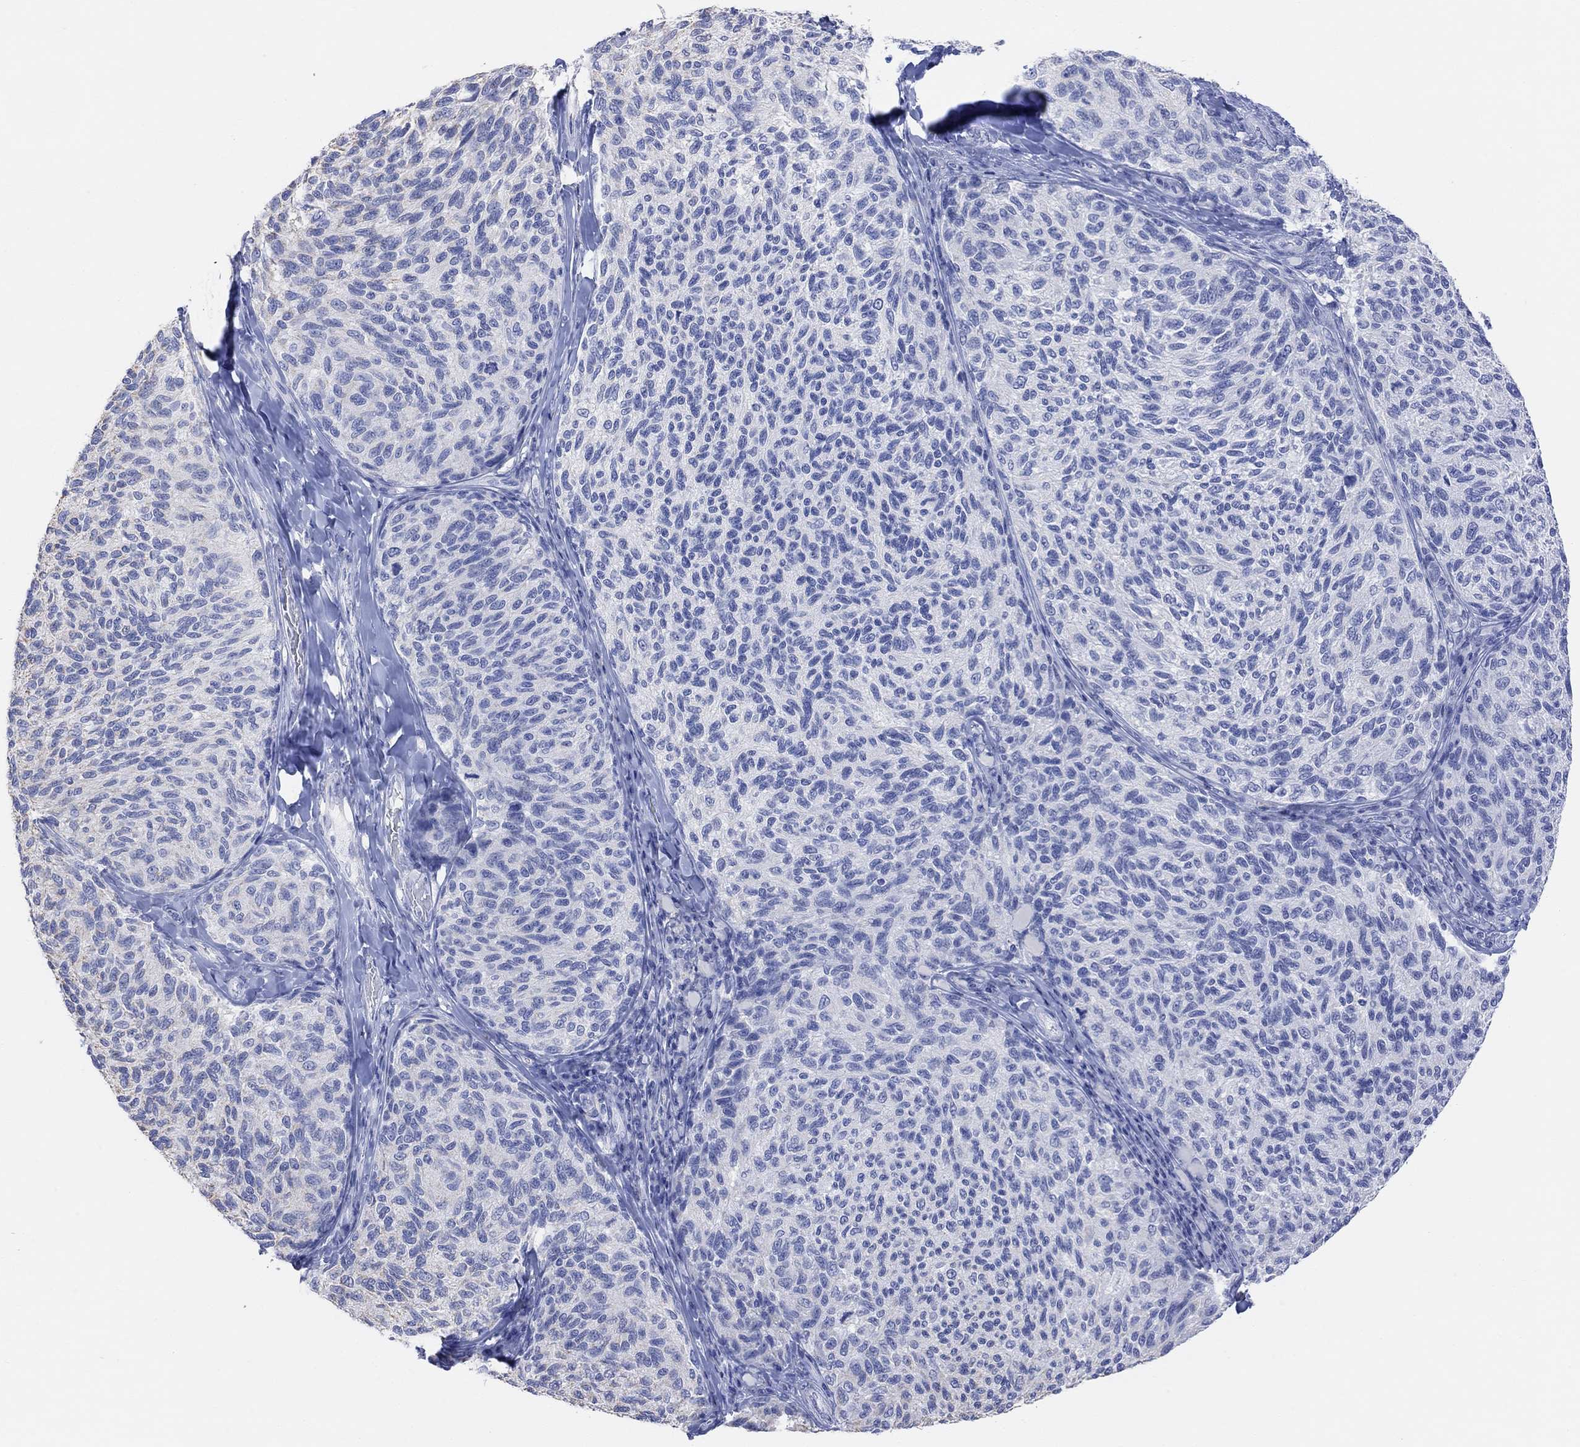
{"staining": {"intensity": "negative", "quantity": "none", "location": "none"}, "tissue": "melanoma", "cell_type": "Tumor cells", "image_type": "cancer", "snomed": [{"axis": "morphology", "description": "Malignant melanoma, NOS"}, {"axis": "topography", "description": "Skin"}], "caption": "IHC of melanoma displays no staining in tumor cells. Nuclei are stained in blue.", "gene": "SYT12", "patient": {"sex": "female", "age": 73}}